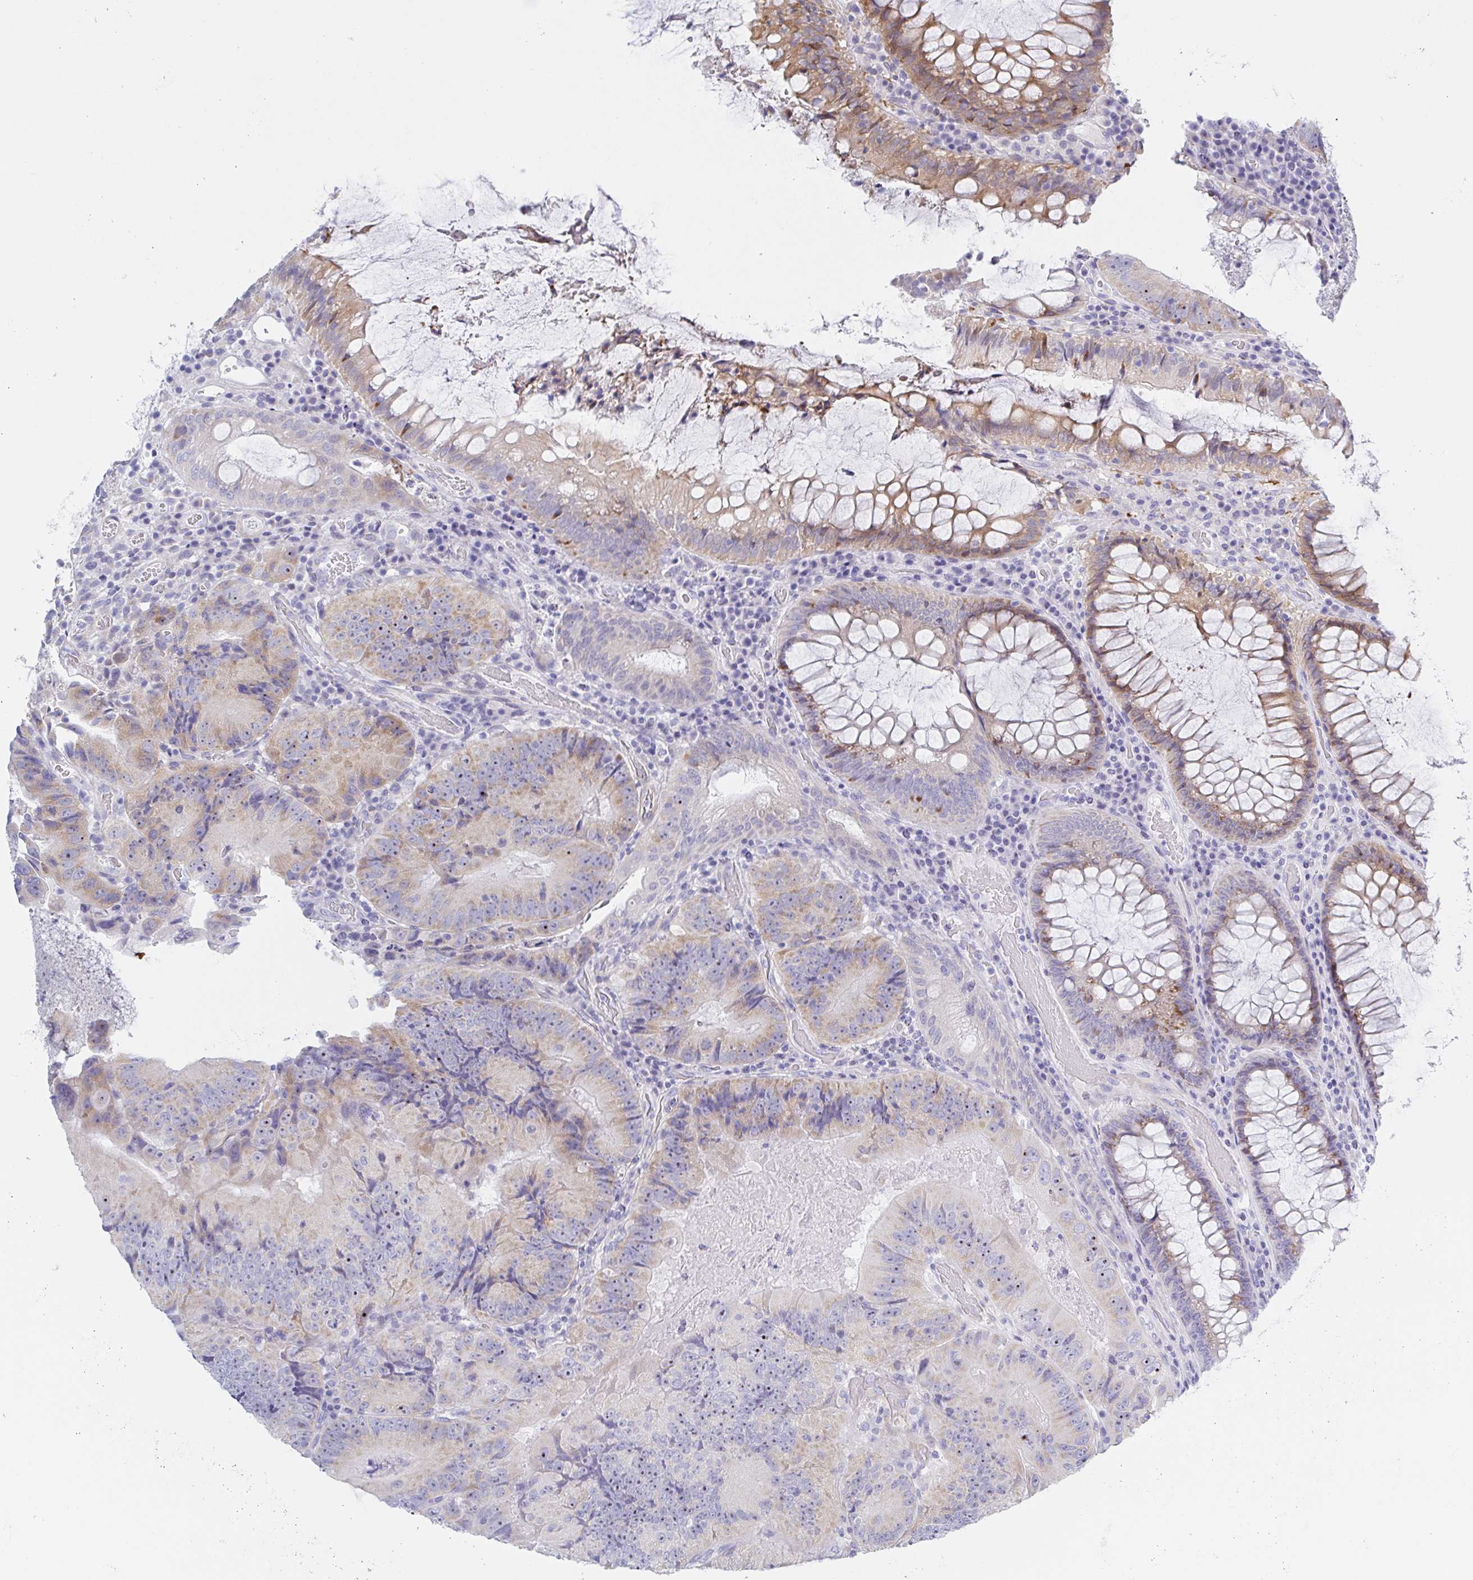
{"staining": {"intensity": "moderate", "quantity": "<25%", "location": "cytoplasmic/membranous"}, "tissue": "colorectal cancer", "cell_type": "Tumor cells", "image_type": "cancer", "snomed": [{"axis": "morphology", "description": "Adenocarcinoma, NOS"}, {"axis": "topography", "description": "Colon"}], "caption": "Immunohistochemistry (IHC) of colorectal cancer (adenocarcinoma) exhibits low levels of moderate cytoplasmic/membranous expression in approximately <25% of tumor cells.", "gene": "MUCL3", "patient": {"sex": "female", "age": 86}}